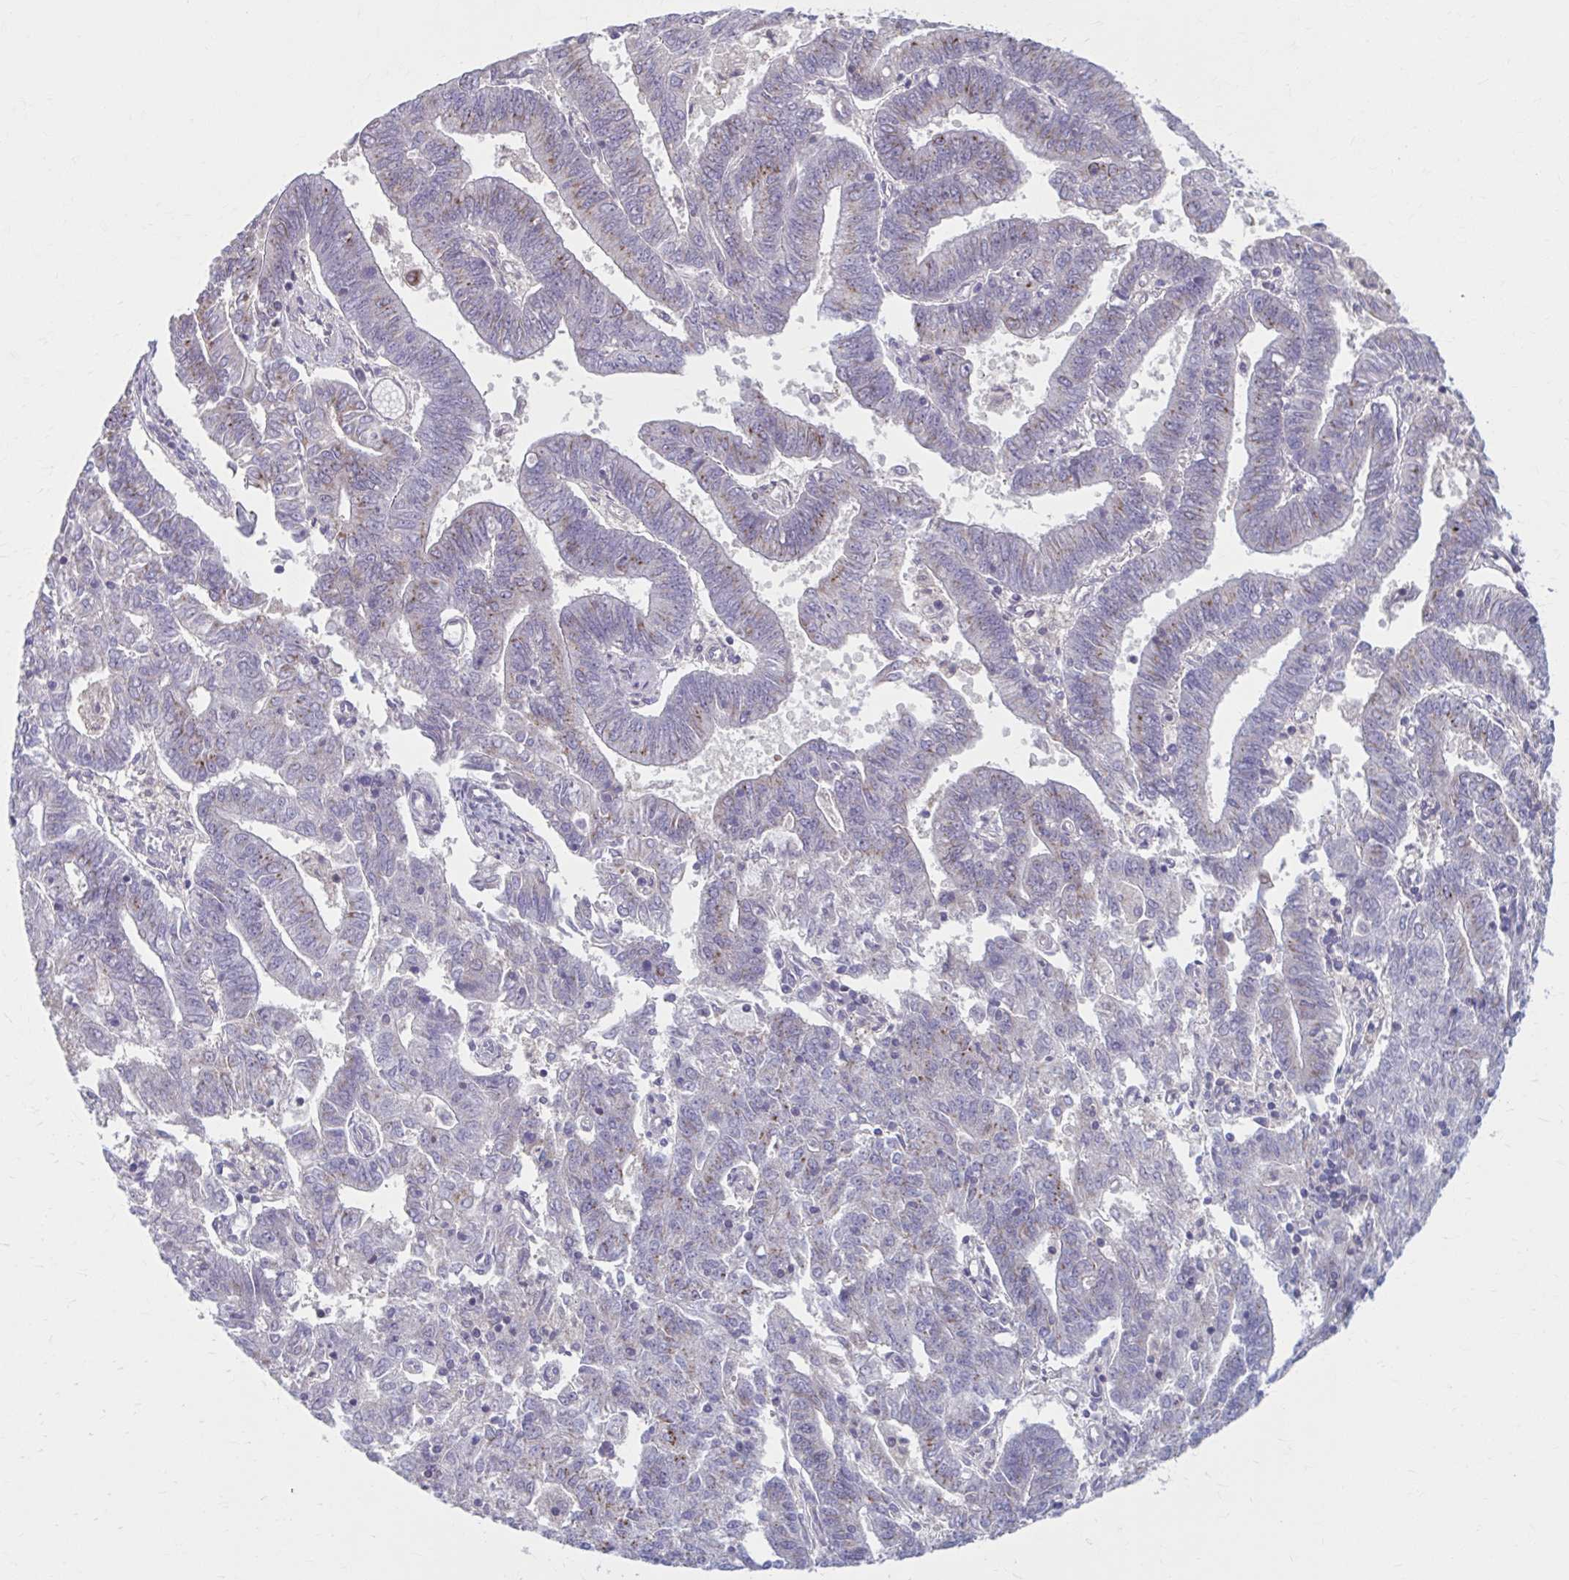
{"staining": {"intensity": "moderate", "quantity": "<25%", "location": "cytoplasmic/membranous"}, "tissue": "endometrial cancer", "cell_type": "Tumor cells", "image_type": "cancer", "snomed": [{"axis": "morphology", "description": "Adenocarcinoma, NOS"}, {"axis": "topography", "description": "Endometrium"}], "caption": "Adenocarcinoma (endometrial) tissue reveals moderate cytoplasmic/membranous staining in approximately <25% of tumor cells, visualized by immunohistochemistry.", "gene": "CHST3", "patient": {"sex": "female", "age": 82}}